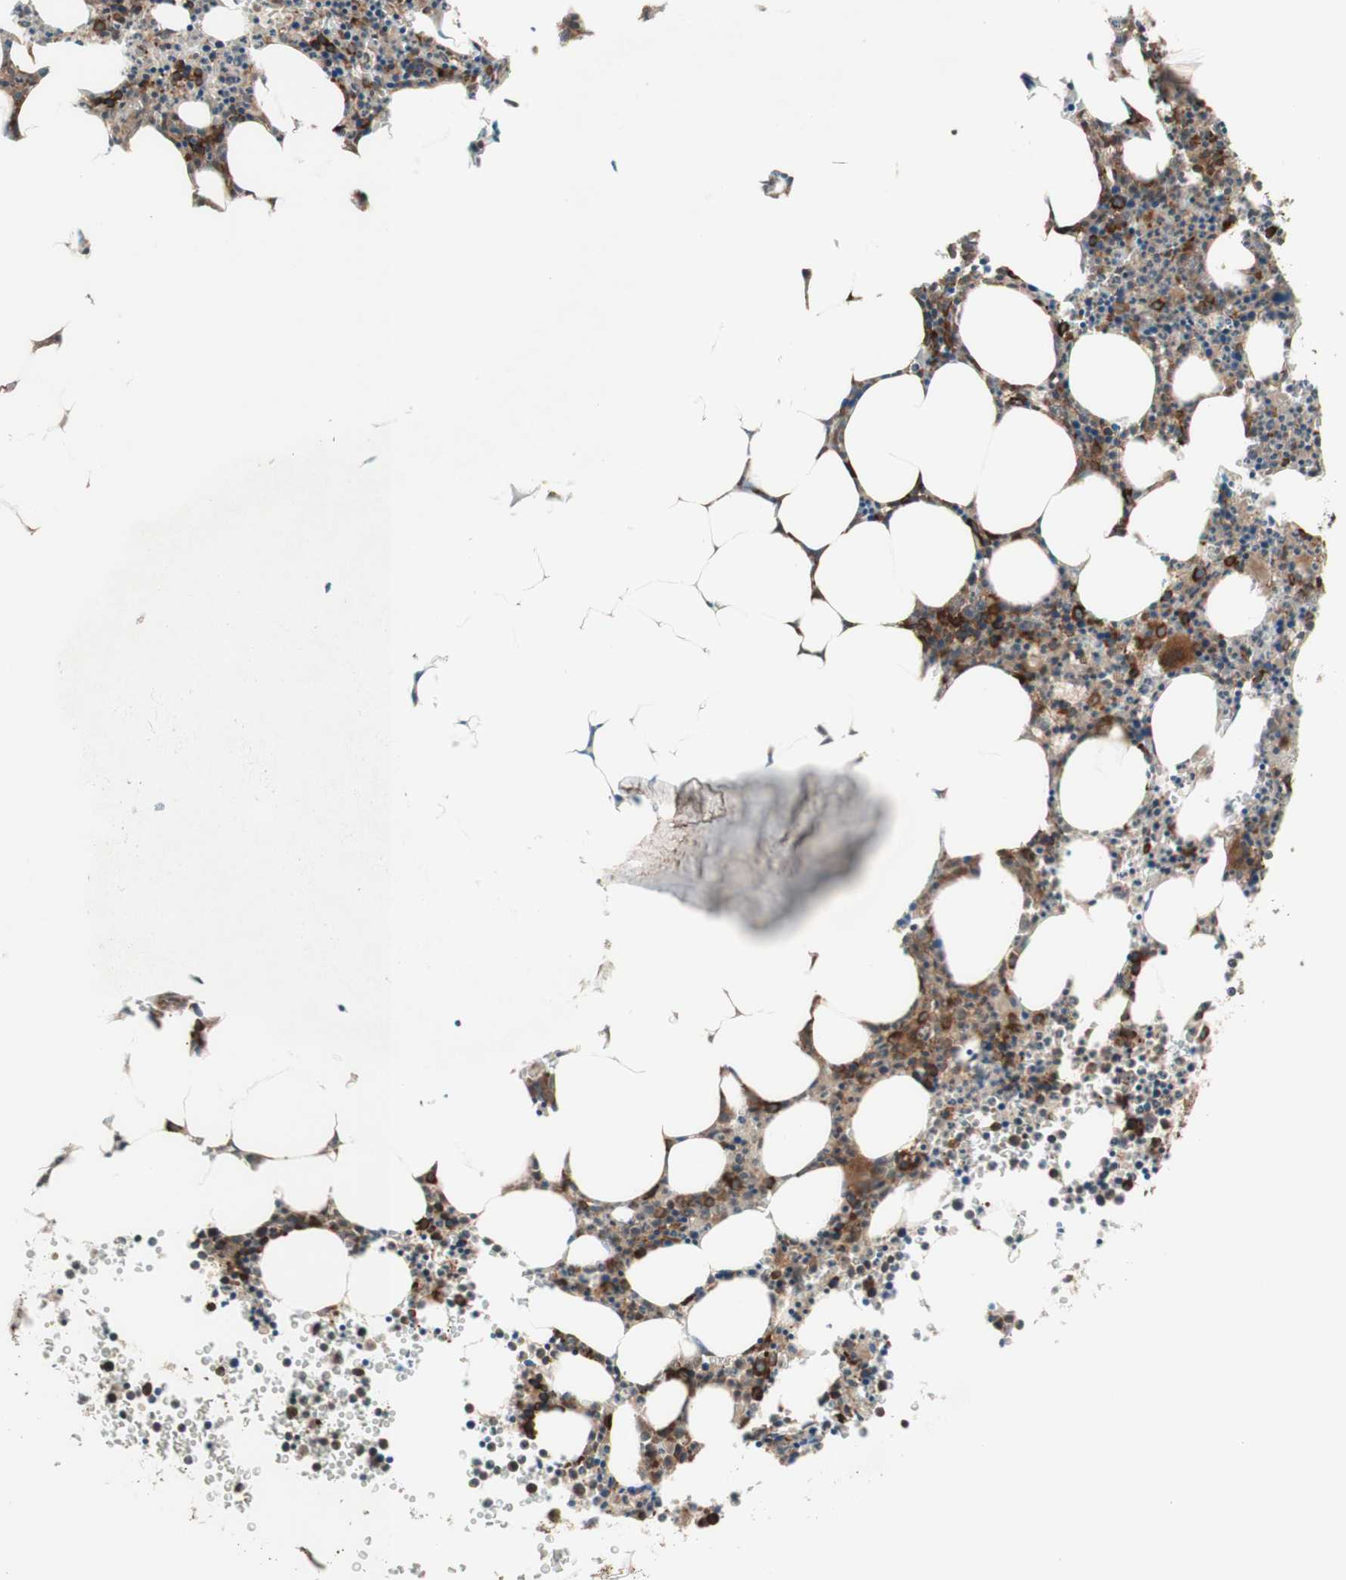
{"staining": {"intensity": "strong", "quantity": ">75%", "location": "cytoplasmic/membranous"}, "tissue": "bone marrow", "cell_type": "Hematopoietic cells", "image_type": "normal", "snomed": [{"axis": "morphology", "description": "Normal tissue, NOS"}, {"axis": "morphology", "description": "Inflammation, NOS"}, {"axis": "topography", "description": "Bone marrow"}], "caption": "Immunohistochemistry (IHC) image of normal bone marrow: human bone marrow stained using IHC exhibits high levels of strong protein expression localized specifically in the cytoplasmic/membranous of hematopoietic cells, appearing as a cytoplasmic/membranous brown color.", "gene": "CCN4", "patient": {"sex": "female", "age": 61}}